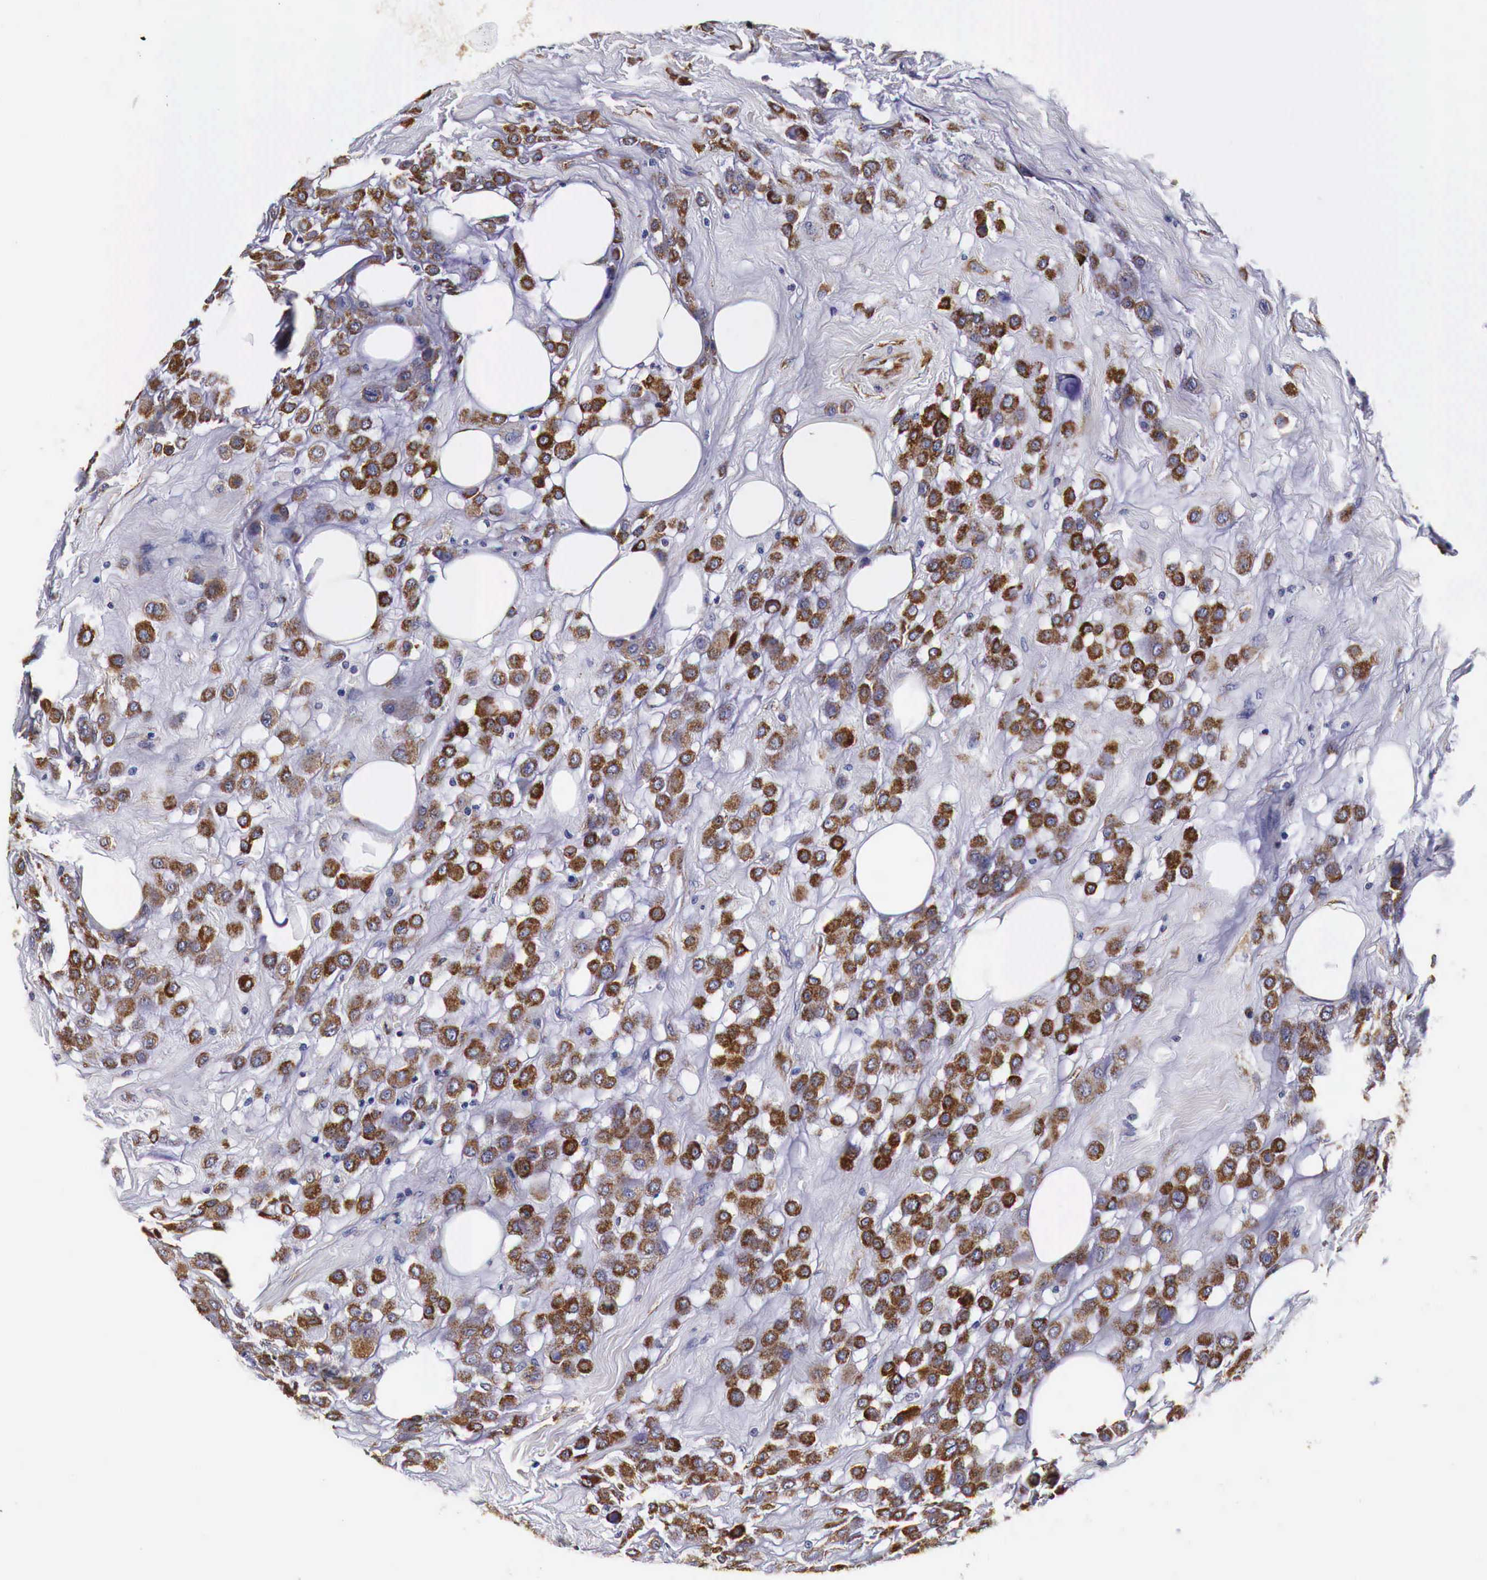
{"staining": {"intensity": "strong", "quantity": ">75%", "location": "cytoplasmic/membranous"}, "tissue": "breast cancer", "cell_type": "Tumor cells", "image_type": "cancer", "snomed": [{"axis": "morphology", "description": "Lobular carcinoma"}, {"axis": "topography", "description": "Breast"}], "caption": "Breast lobular carcinoma was stained to show a protein in brown. There is high levels of strong cytoplasmic/membranous expression in about >75% of tumor cells.", "gene": "CKAP4", "patient": {"sex": "female", "age": 85}}